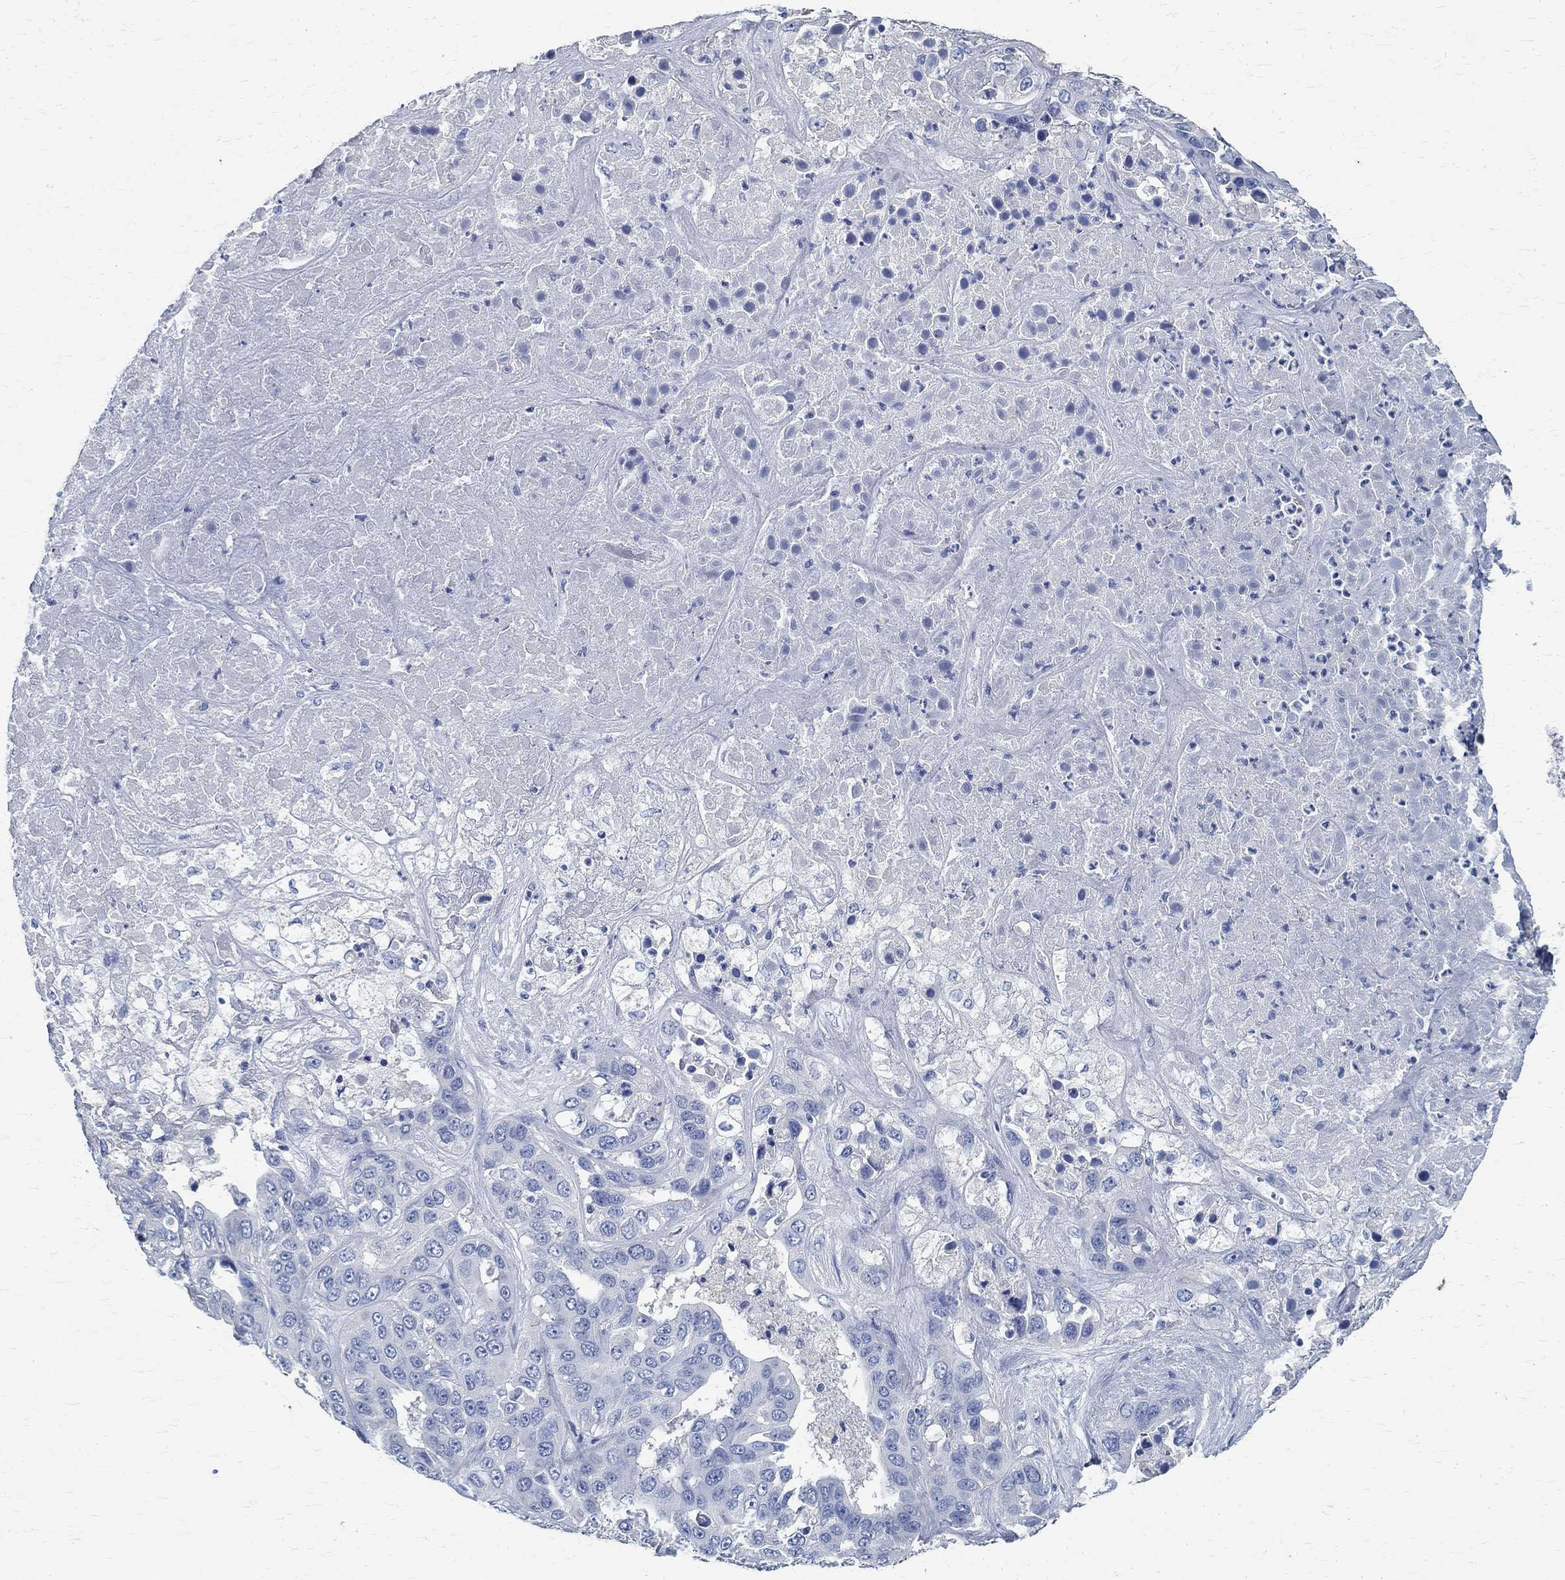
{"staining": {"intensity": "negative", "quantity": "none", "location": "none"}, "tissue": "liver cancer", "cell_type": "Tumor cells", "image_type": "cancer", "snomed": [{"axis": "morphology", "description": "Cholangiocarcinoma"}, {"axis": "topography", "description": "Liver"}], "caption": "Histopathology image shows no protein staining in tumor cells of liver cancer (cholangiocarcinoma) tissue.", "gene": "PRX", "patient": {"sex": "female", "age": 52}}